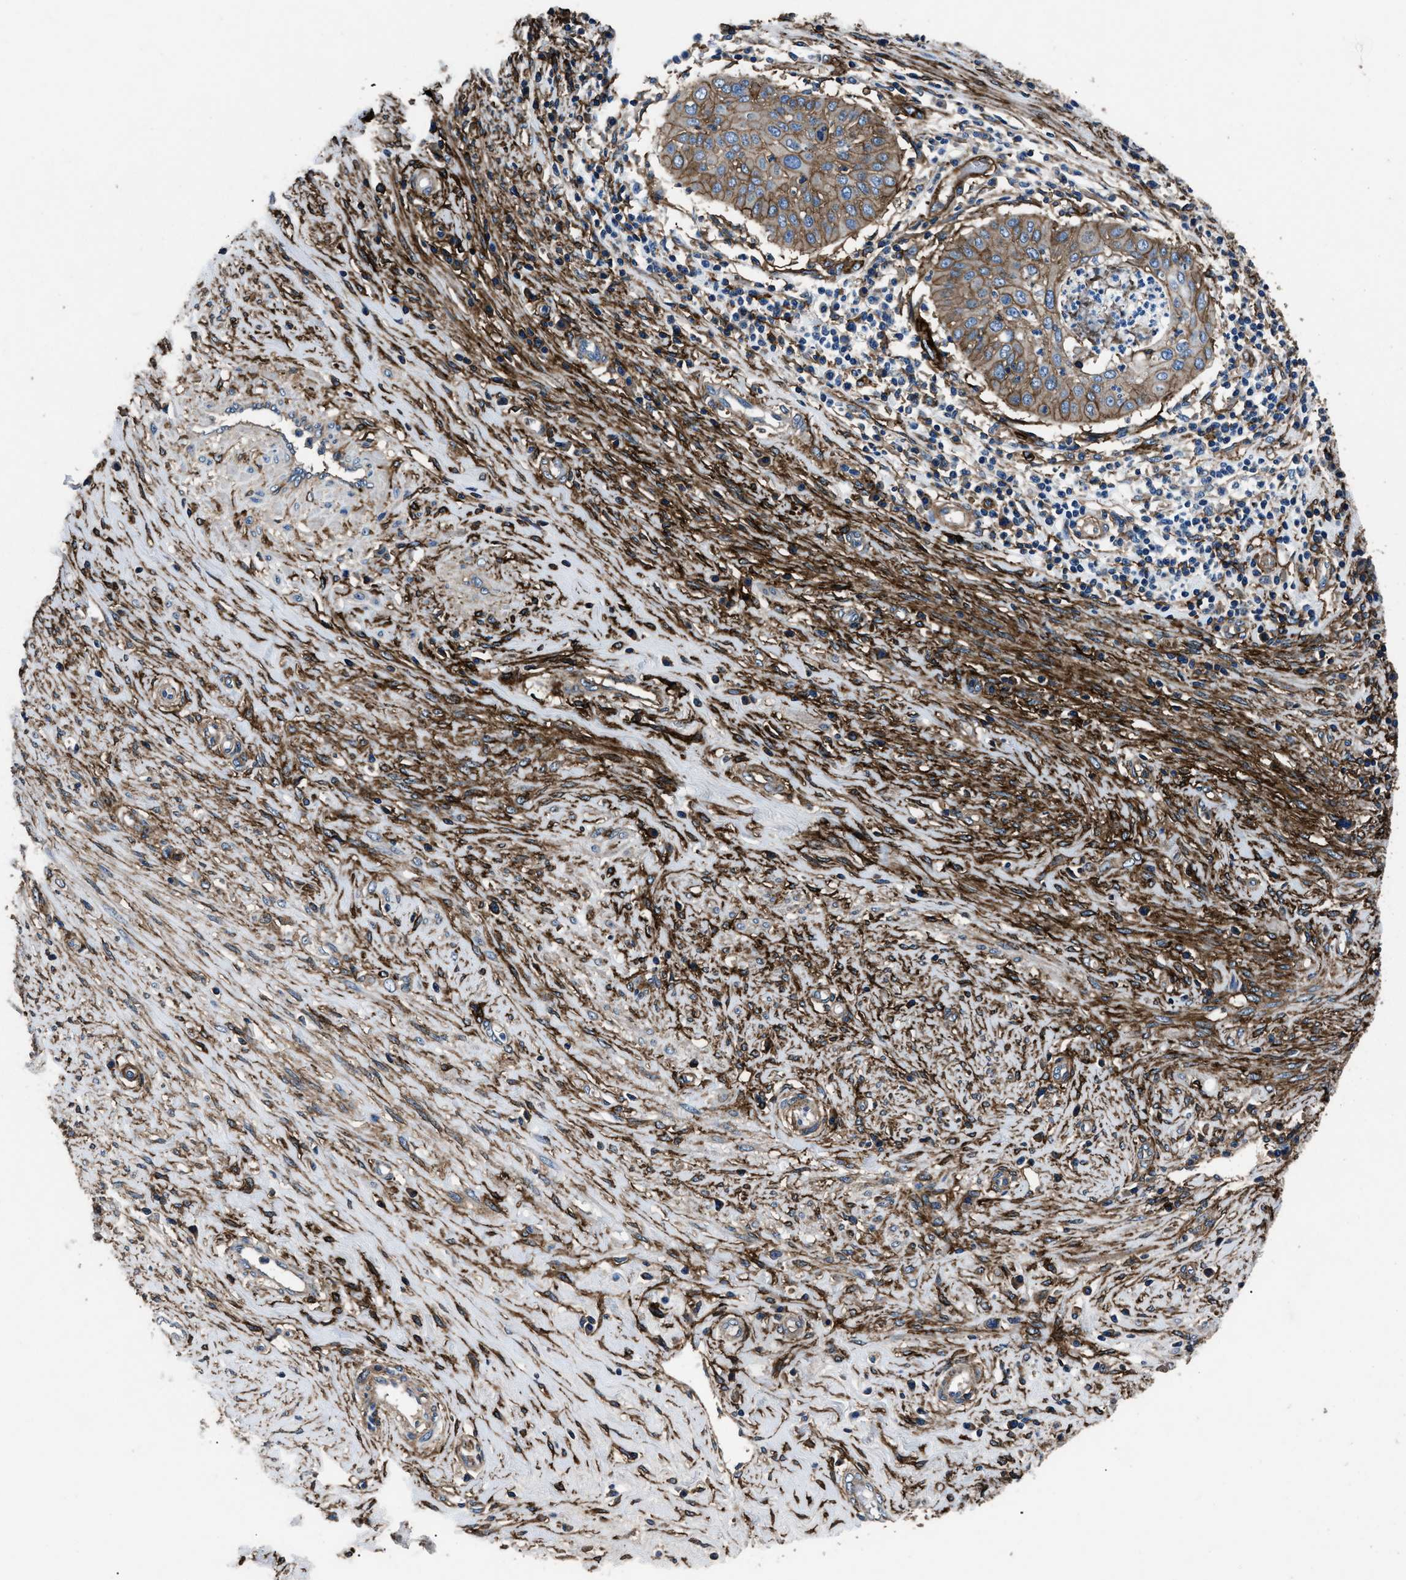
{"staining": {"intensity": "weak", "quantity": ">75%", "location": "cytoplasmic/membranous"}, "tissue": "cervical cancer", "cell_type": "Tumor cells", "image_type": "cancer", "snomed": [{"axis": "morphology", "description": "Normal tissue, NOS"}, {"axis": "morphology", "description": "Squamous cell carcinoma, NOS"}, {"axis": "topography", "description": "Cervix"}], "caption": "Approximately >75% of tumor cells in human cervical cancer demonstrate weak cytoplasmic/membranous protein staining as visualized by brown immunohistochemical staining.", "gene": "CD276", "patient": {"sex": "female", "age": 39}}